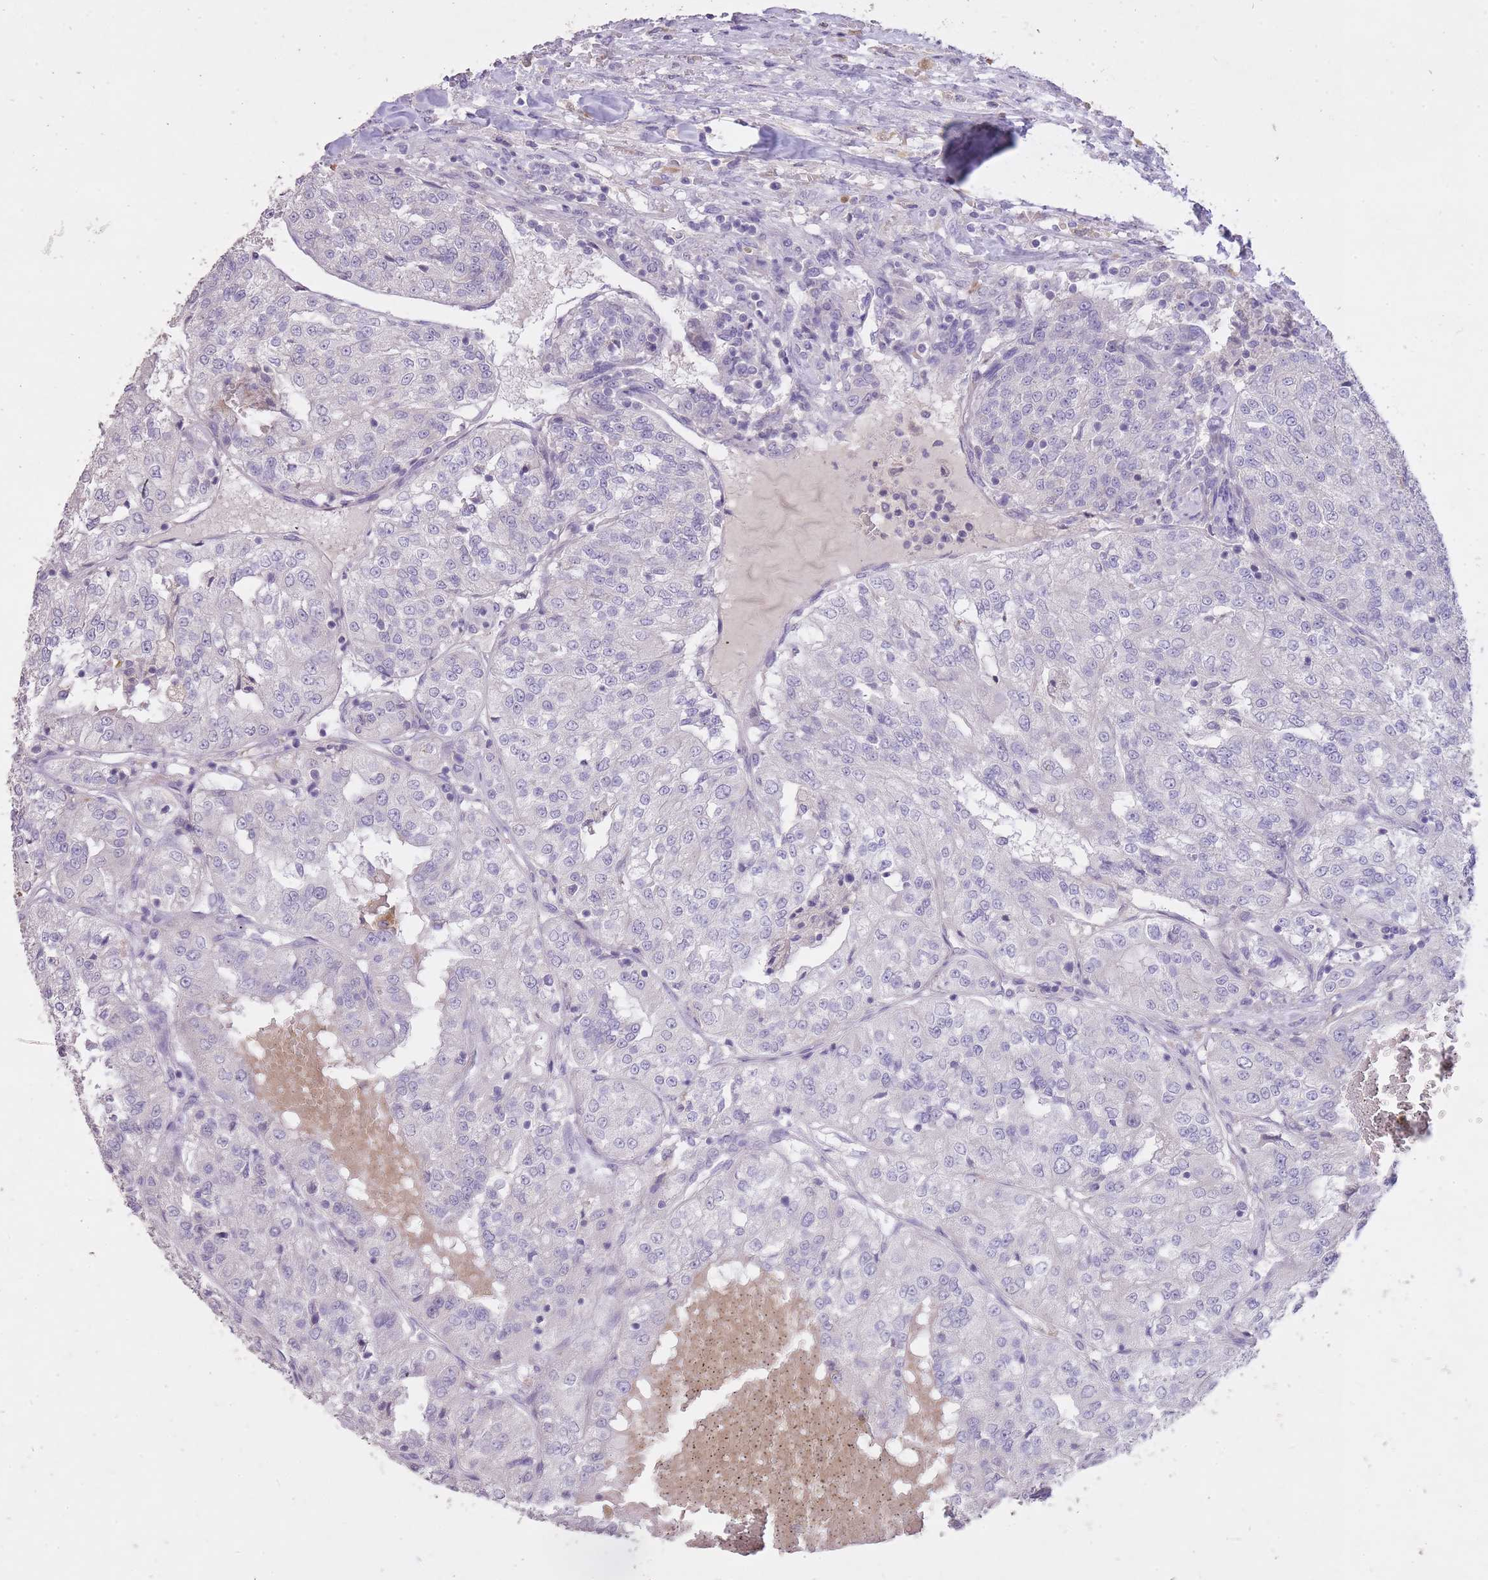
{"staining": {"intensity": "negative", "quantity": "none", "location": "none"}, "tissue": "renal cancer", "cell_type": "Tumor cells", "image_type": "cancer", "snomed": [{"axis": "morphology", "description": "Adenocarcinoma, NOS"}, {"axis": "topography", "description": "Kidney"}], "caption": "High magnification brightfield microscopy of renal adenocarcinoma stained with DAB (3,3'-diaminobenzidine) (brown) and counterstained with hematoxylin (blue): tumor cells show no significant positivity.", "gene": "FRG2C", "patient": {"sex": "female", "age": 63}}